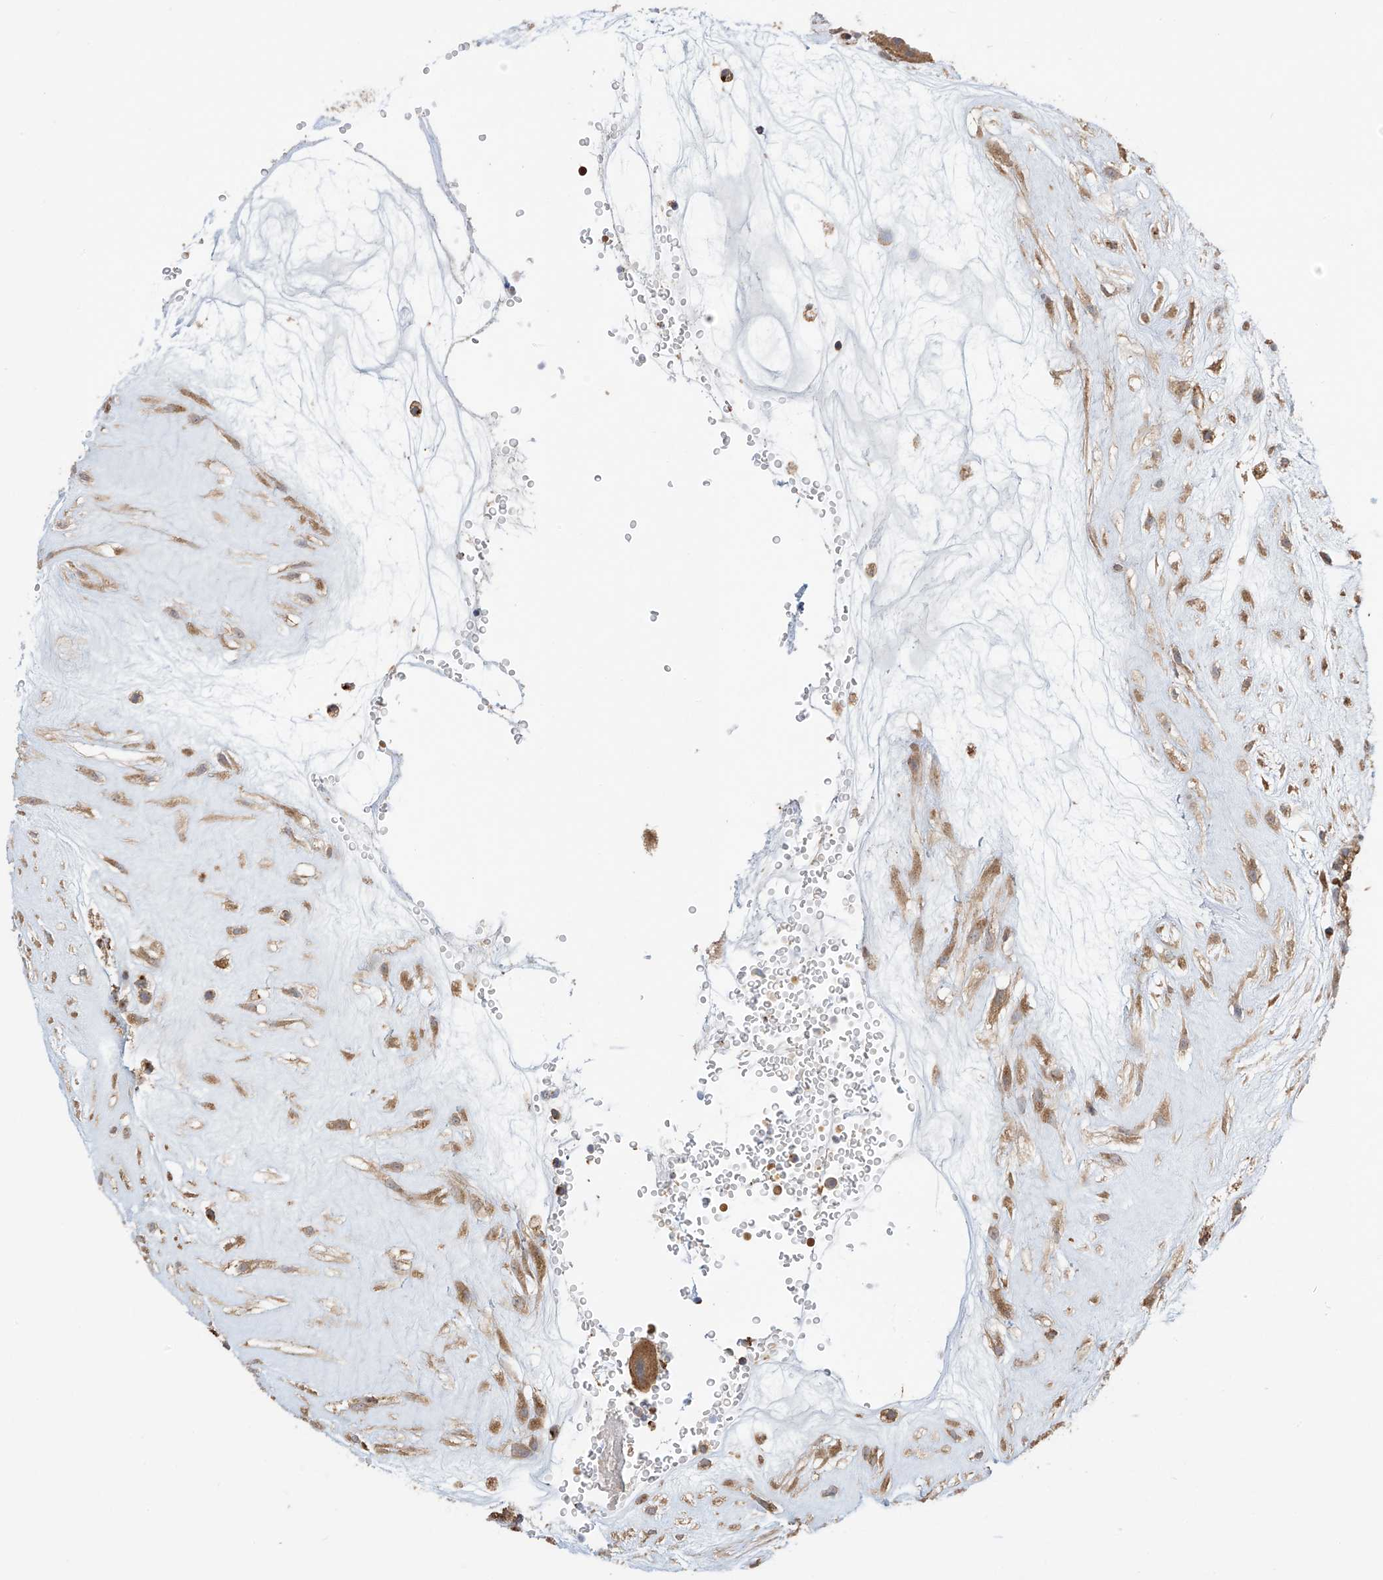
{"staining": {"intensity": "moderate", "quantity": ">75%", "location": "cytoplasmic/membranous"}, "tissue": "placenta", "cell_type": "Decidual cells", "image_type": "normal", "snomed": [{"axis": "morphology", "description": "Normal tissue, NOS"}, {"axis": "topography", "description": "Placenta"}], "caption": "Moderate cytoplasmic/membranous protein expression is seen in about >75% of decidual cells in placenta. (Brightfield microscopy of DAB IHC at high magnification).", "gene": "PNPT1", "patient": {"sex": "female", "age": 18}}